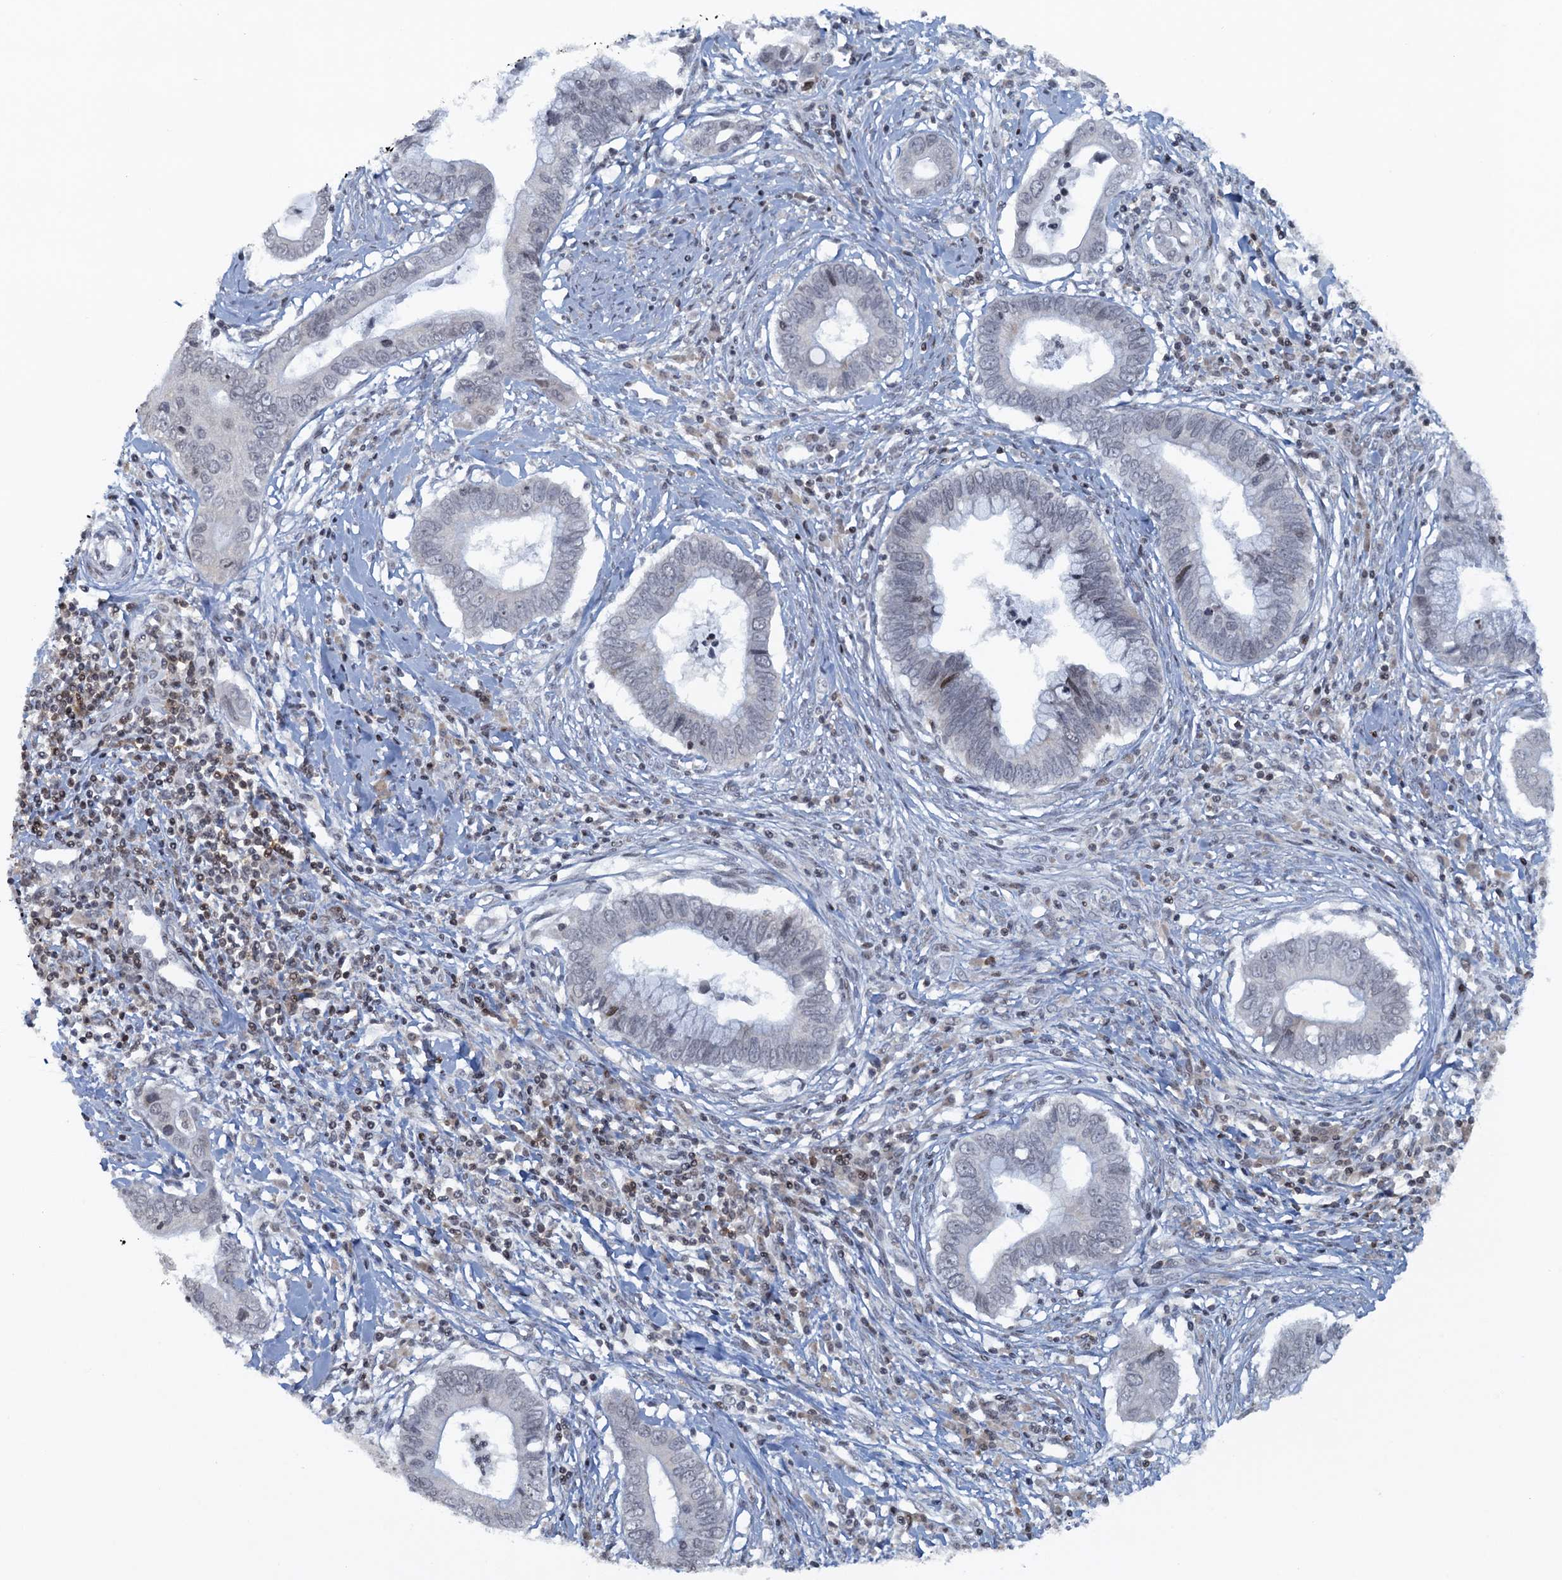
{"staining": {"intensity": "negative", "quantity": "none", "location": "none"}, "tissue": "cervical cancer", "cell_type": "Tumor cells", "image_type": "cancer", "snomed": [{"axis": "morphology", "description": "Adenocarcinoma, NOS"}, {"axis": "topography", "description": "Cervix"}], "caption": "Immunohistochemistry of human cervical adenocarcinoma exhibits no positivity in tumor cells.", "gene": "FYB1", "patient": {"sex": "female", "age": 44}}